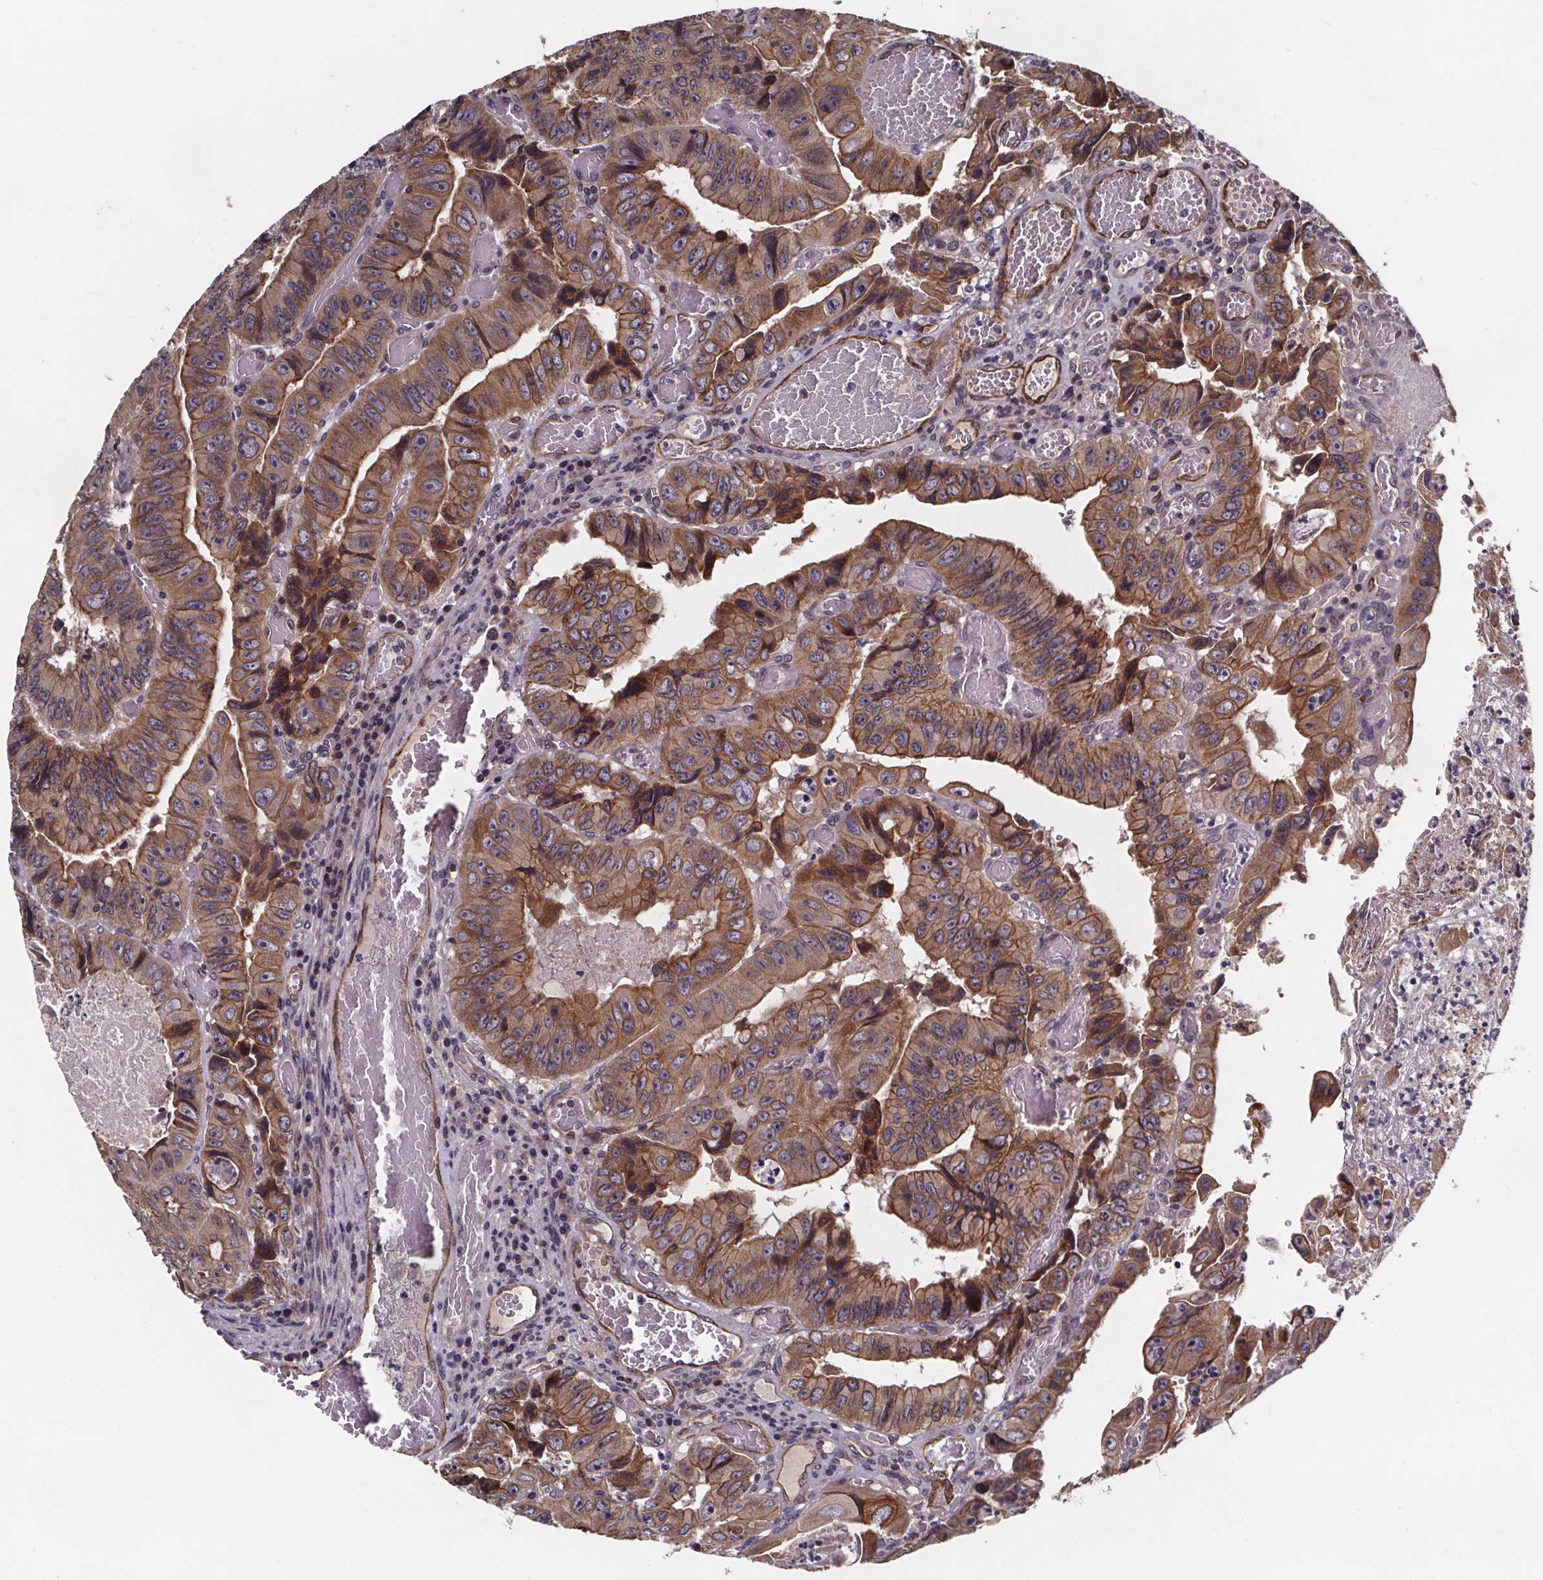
{"staining": {"intensity": "moderate", "quantity": ">75%", "location": "cytoplasmic/membranous"}, "tissue": "colorectal cancer", "cell_type": "Tumor cells", "image_type": "cancer", "snomed": [{"axis": "morphology", "description": "Adenocarcinoma, NOS"}, {"axis": "topography", "description": "Colon"}], "caption": "Tumor cells reveal moderate cytoplasmic/membranous positivity in approximately >75% of cells in adenocarcinoma (colorectal). (Brightfield microscopy of DAB IHC at high magnification).", "gene": "FASTKD3", "patient": {"sex": "female", "age": 84}}